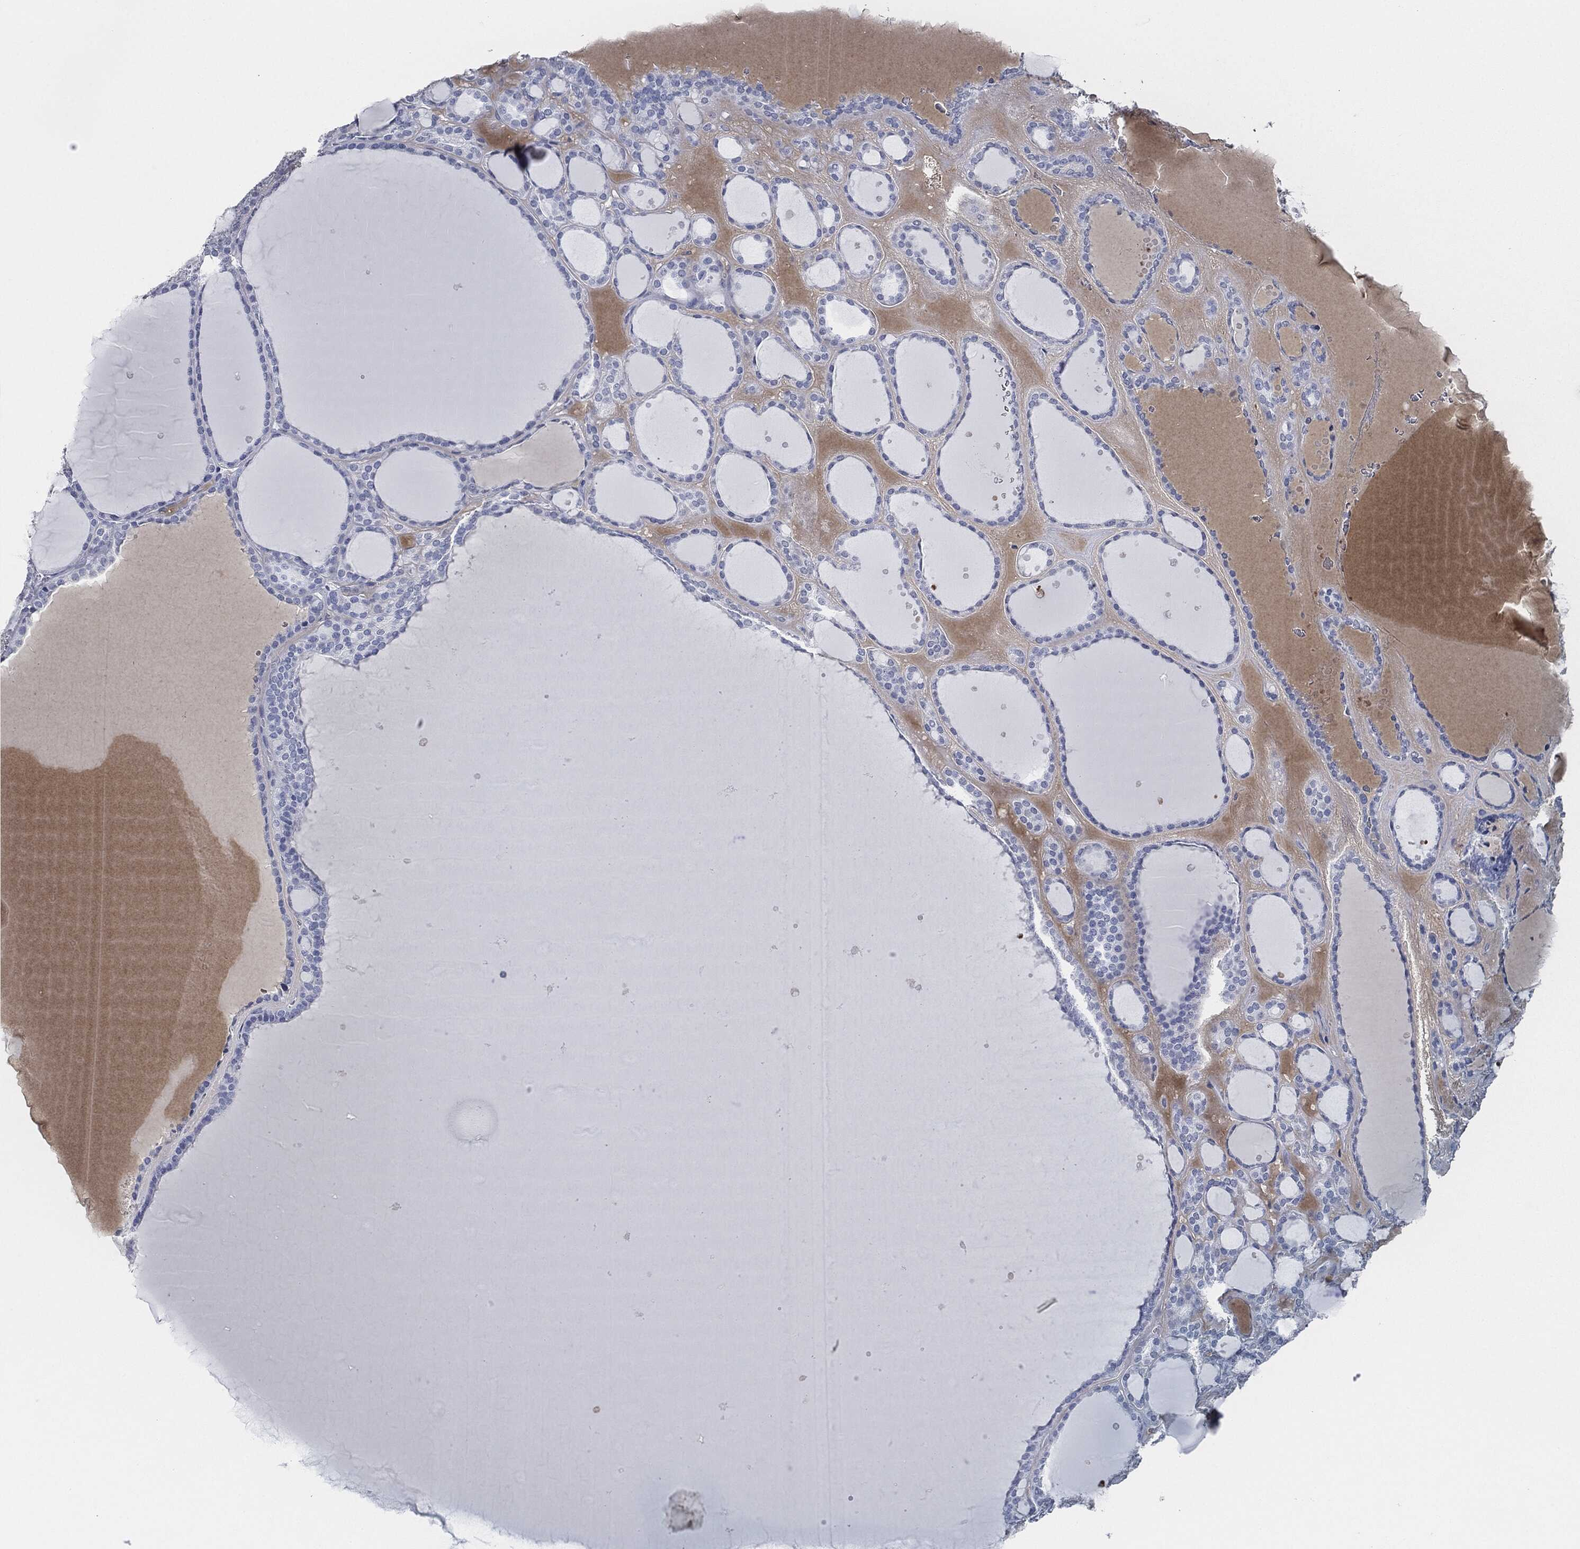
{"staining": {"intensity": "negative", "quantity": "none", "location": "none"}, "tissue": "thyroid gland", "cell_type": "Glandular cells", "image_type": "normal", "snomed": [{"axis": "morphology", "description": "Normal tissue, NOS"}, {"axis": "topography", "description": "Thyroid gland"}], "caption": "Protein analysis of normal thyroid gland shows no significant expression in glandular cells. Nuclei are stained in blue.", "gene": "SIGLEC7", "patient": {"sex": "male", "age": 63}}